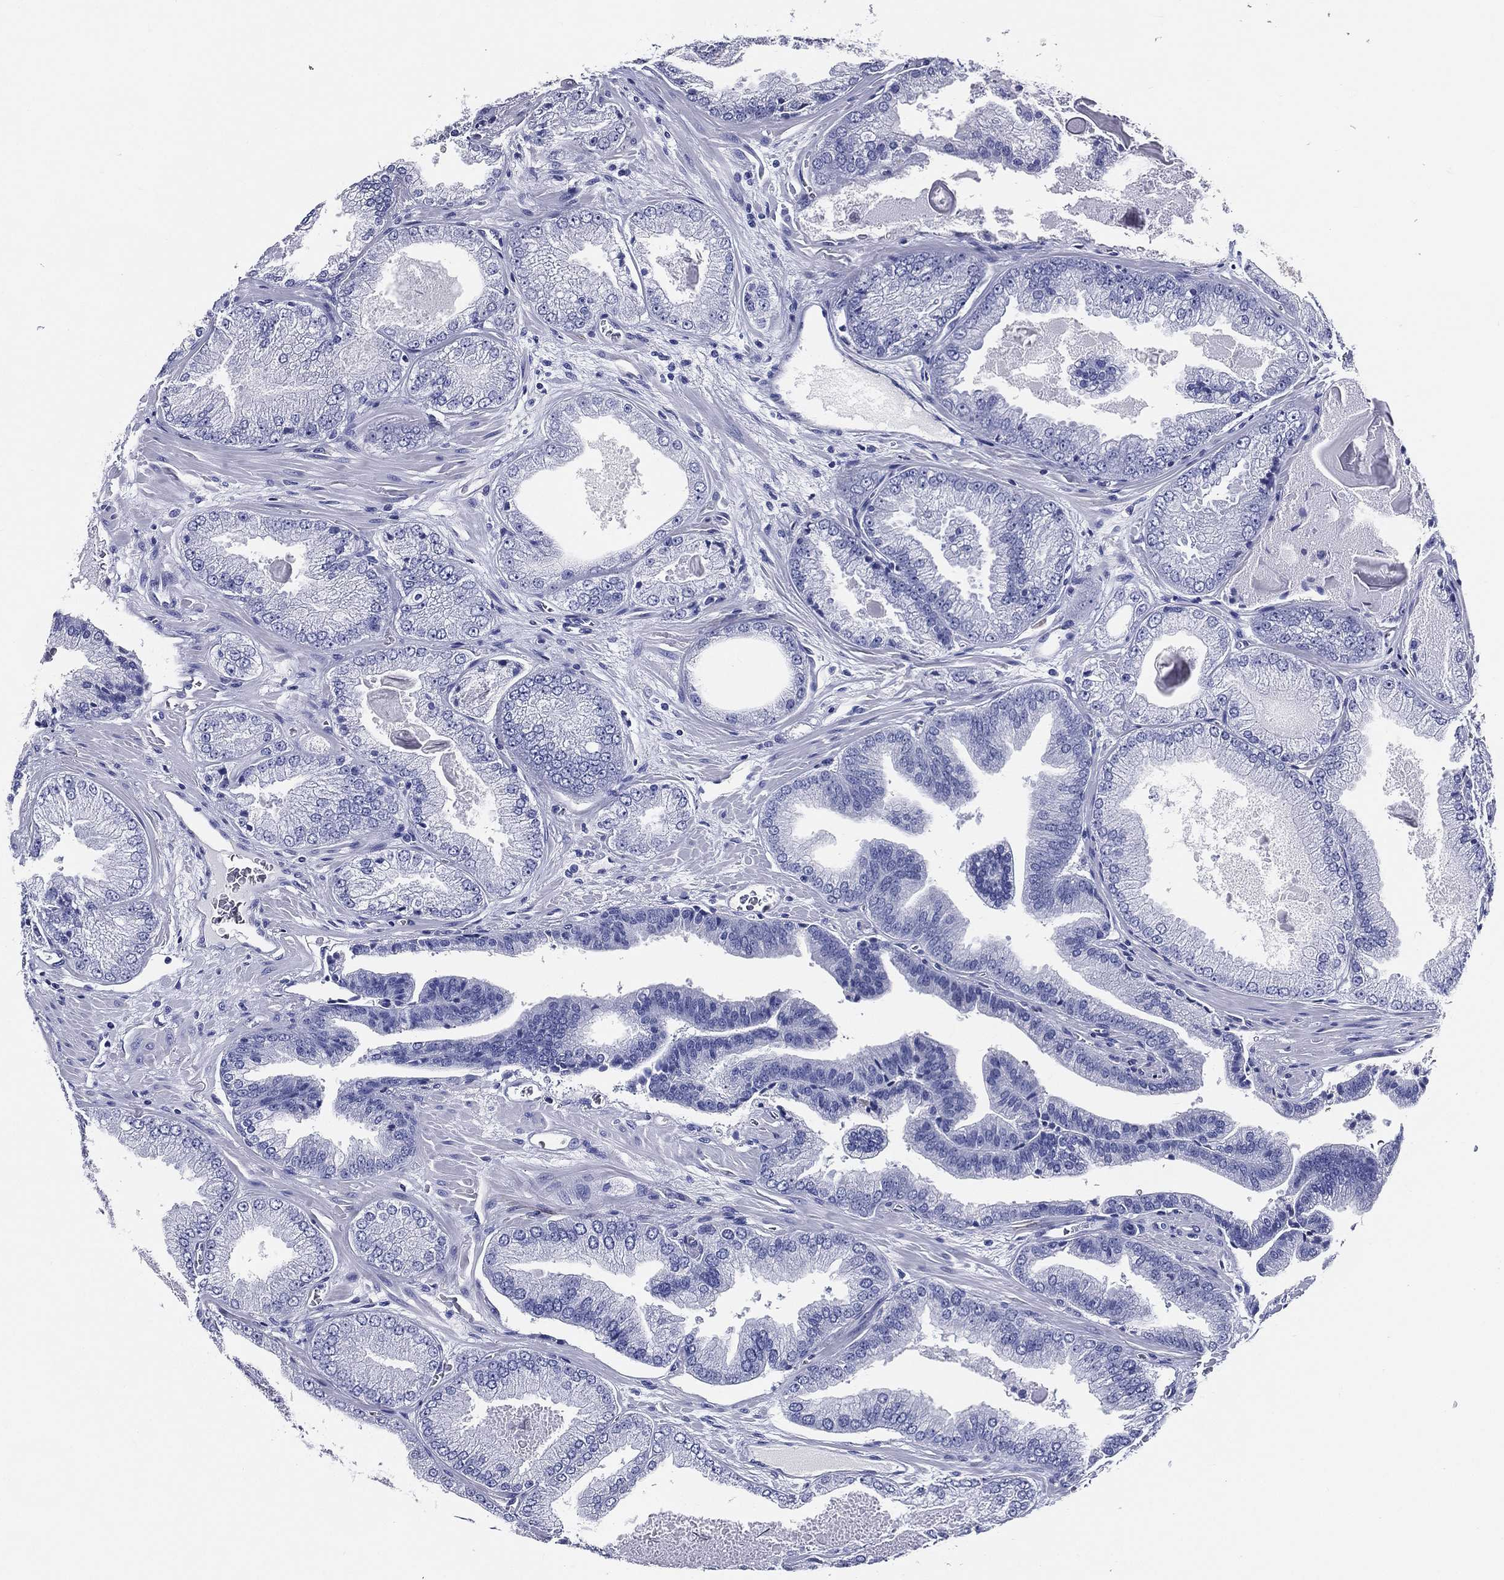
{"staining": {"intensity": "negative", "quantity": "none", "location": "none"}, "tissue": "prostate cancer", "cell_type": "Tumor cells", "image_type": "cancer", "snomed": [{"axis": "morphology", "description": "Adenocarcinoma, Low grade"}, {"axis": "topography", "description": "Prostate"}], "caption": "Immunohistochemistry (IHC) histopathology image of neoplastic tissue: prostate cancer (adenocarcinoma (low-grade)) stained with DAB exhibits no significant protein expression in tumor cells.", "gene": "ACE2", "patient": {"sex": "male", "age": 72}}